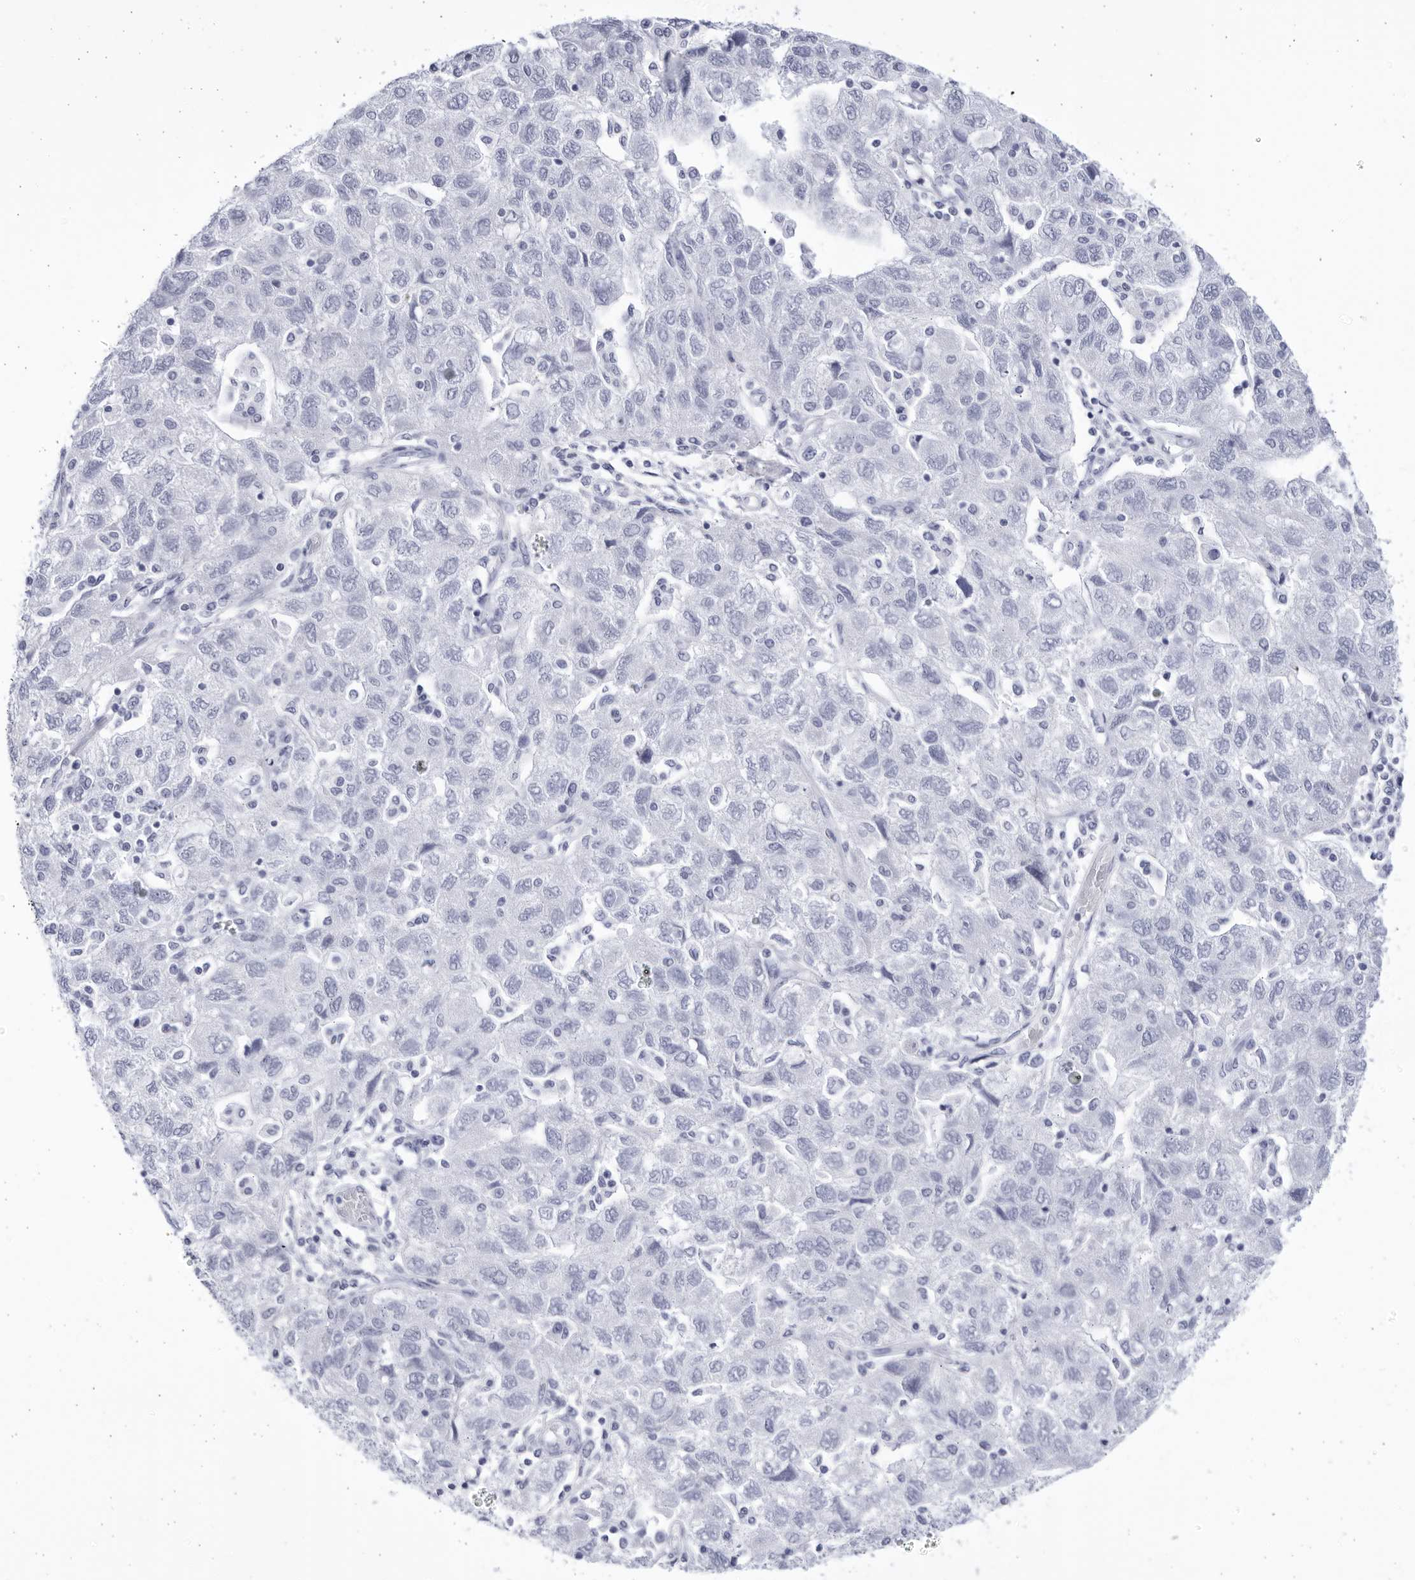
{"staining": {"intensity": "negative", "quantity": "none", "location": "none"}, "tissue": "ovarian cancer", "cell_type": "Tumor cells", "image_type": "cancer", "snomed": [{"axis": "morphology", "description": "Carcinoma, NOS"}, {"axis": "morphology", "description": "Cystadenocarcinoma, serous, NOS"}, {"axis": "topography", "description": "Ovary"}], "caption": "Ovarian cancer (carcinoma) was stained to show a protein in brown. There is no significant expression in tumor cells.", "gene": "CCDC181", "patient": {"sex": "female", "age": 69}}